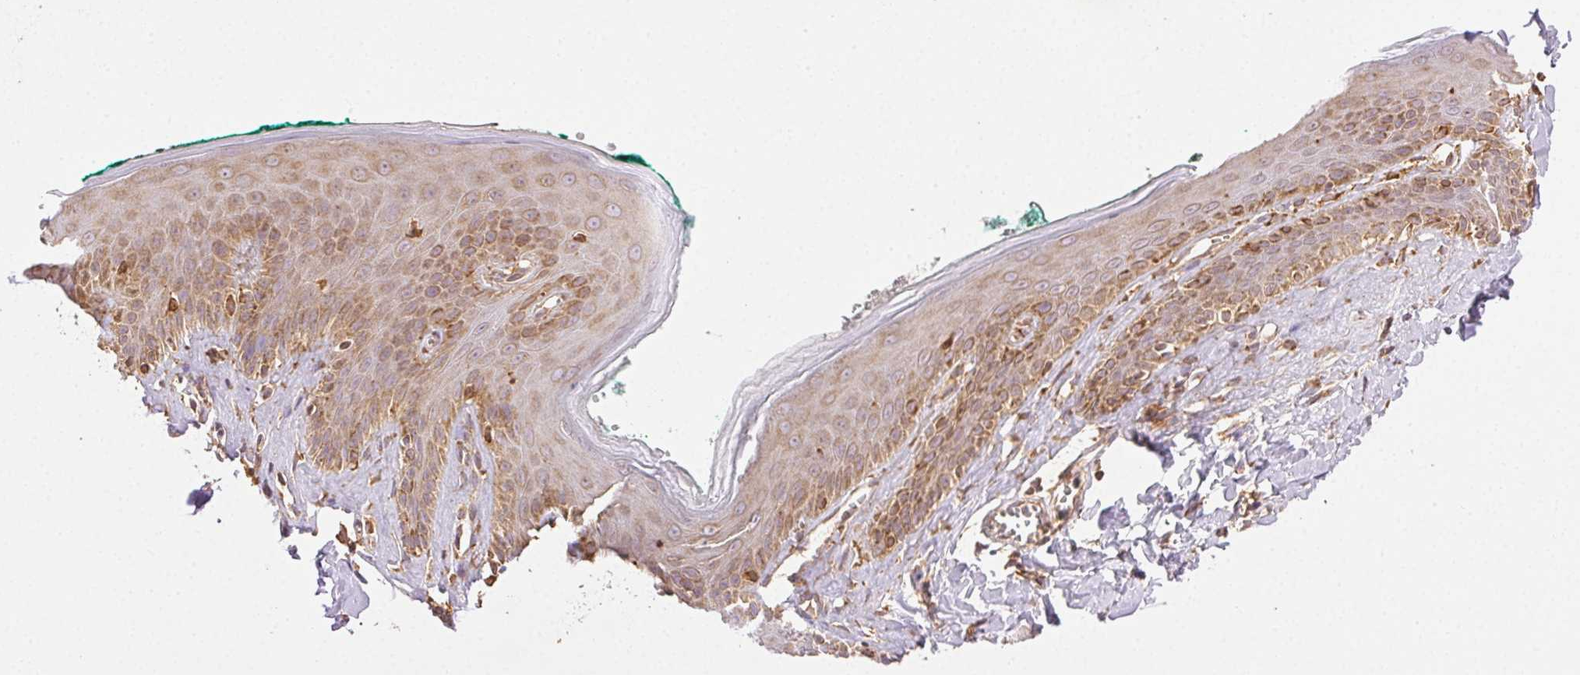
{"staining": {"intensity": "moderate", "quantity": ">75%", "location": "cytoplasmic/membranous"}, "tissue": "skin", "cell_type": "Epidermal cells", "image_type": "normal", "snomed": [{"axis": "morphology", "description": "Normal tissue, NOS"}, {"axis": "topography", "description": "Vulva"}, {"axis": "topography", "description": "Peripheral nerve tissue"}], "caption": "Unremarkable skin reveals moderate cytoplasmic/membranous positivity in about >75% of epidermal cells The staining was performed using DAB to visualize the protein expression in brown, while the nuclei were stained in blue with hematoxylin (Magnification: 20x)..", "gene": "ENTREP1", "patient": {"sex": "female", "age": 66}}